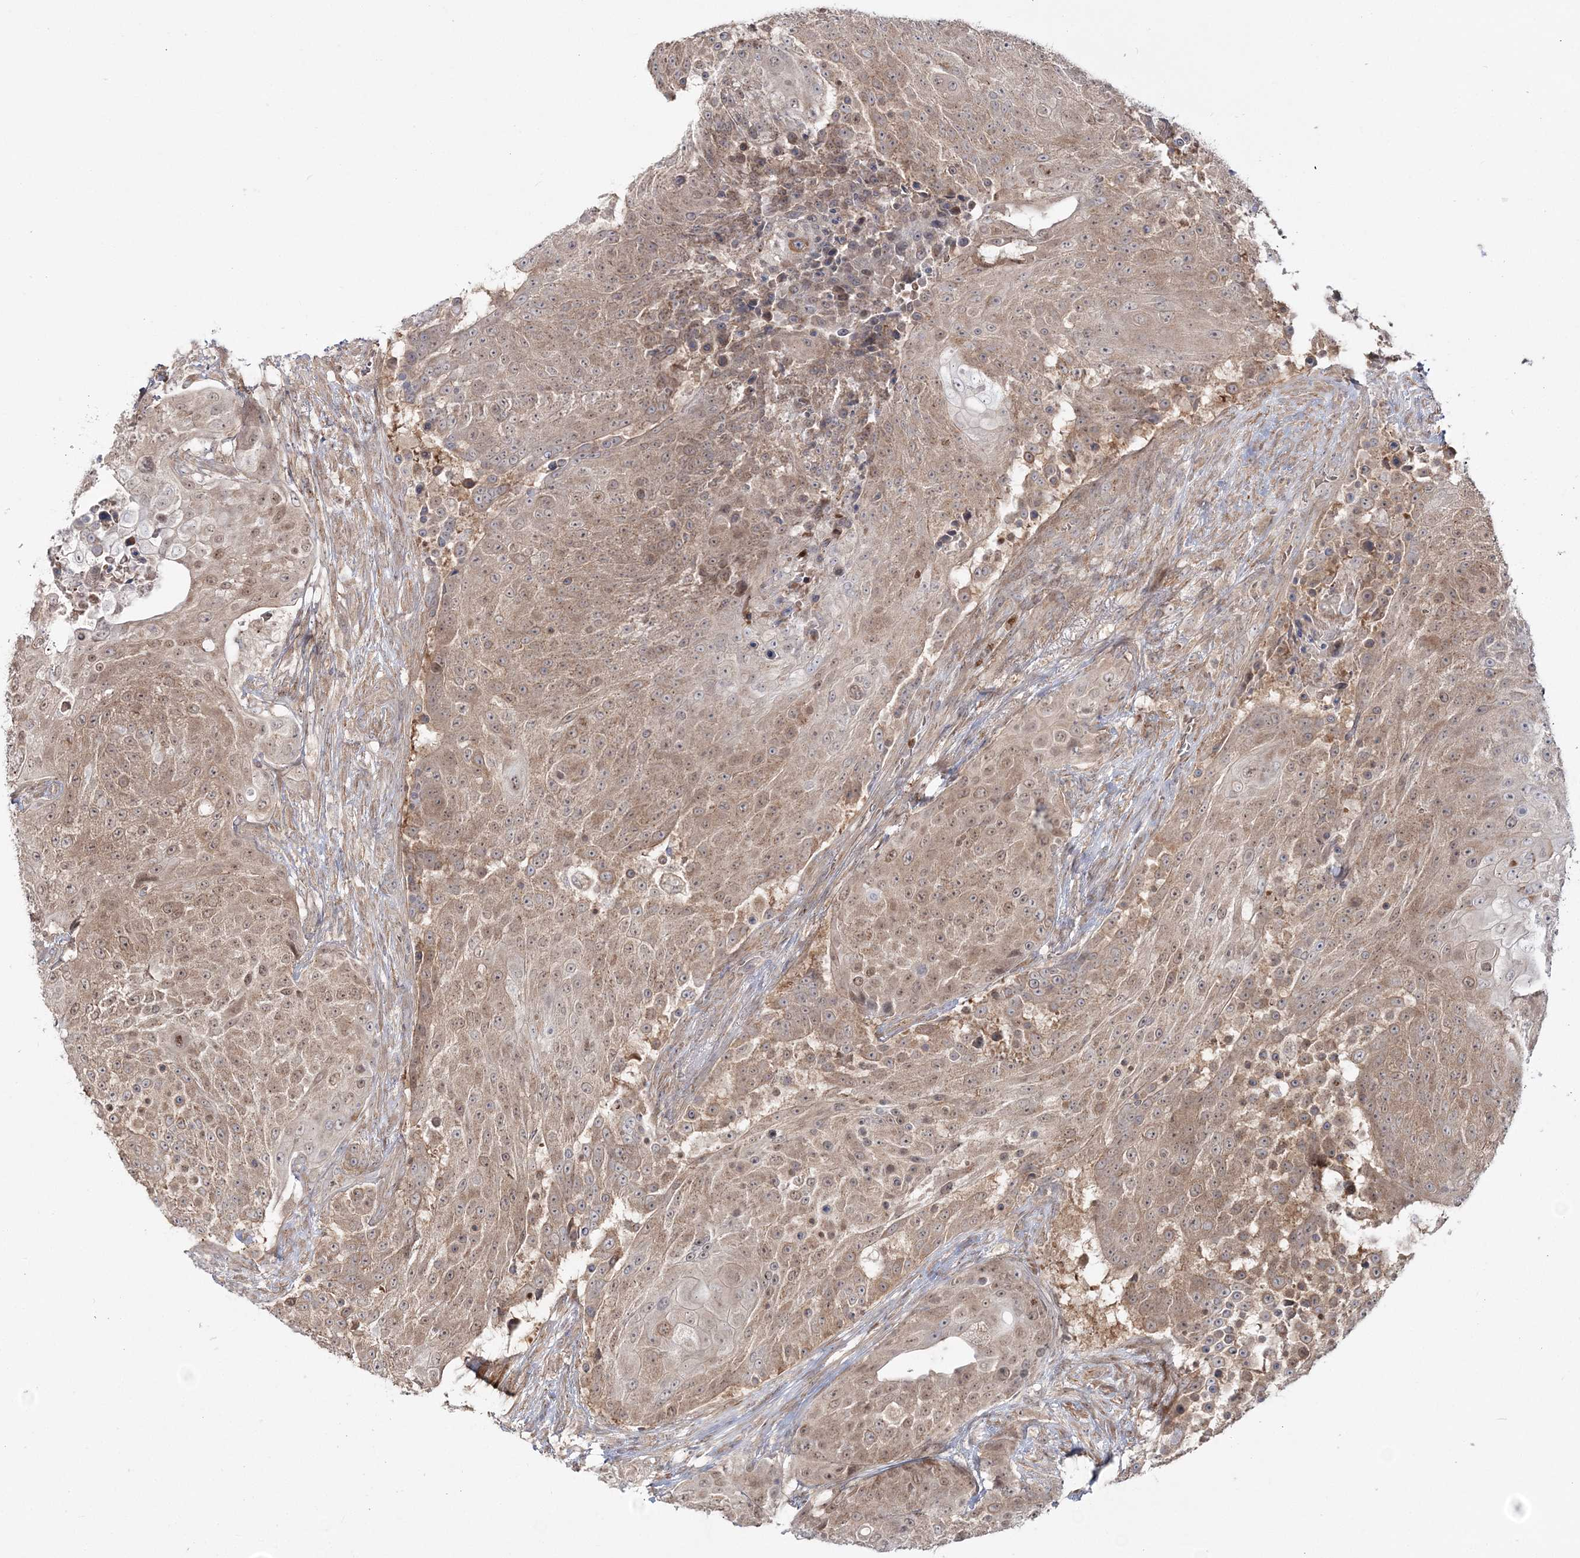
{"staining": {"intensity": "moderate", "quantity": ">75%", "location": "cytoplasmic/membranous"}, "tissue": "urothelial cancer", "cell_type": "Tumor cells", "image_type": "cancer", "snomed": [{"axis": "morphology", "description": "Urothelial carcinoma, High grade"}, {"axis": "topography", "description": "Urinary bladder"}], "caption": "Urothelial cancer stained with DAB (3,3'-diaminobenzidine) IHC demonstrates medium levels of moderate cytoplasmic/membranous positivity in about >75% of tumor cells.", "gene": "MOCS2", "patient": {"sex": "female", "age": 63}}